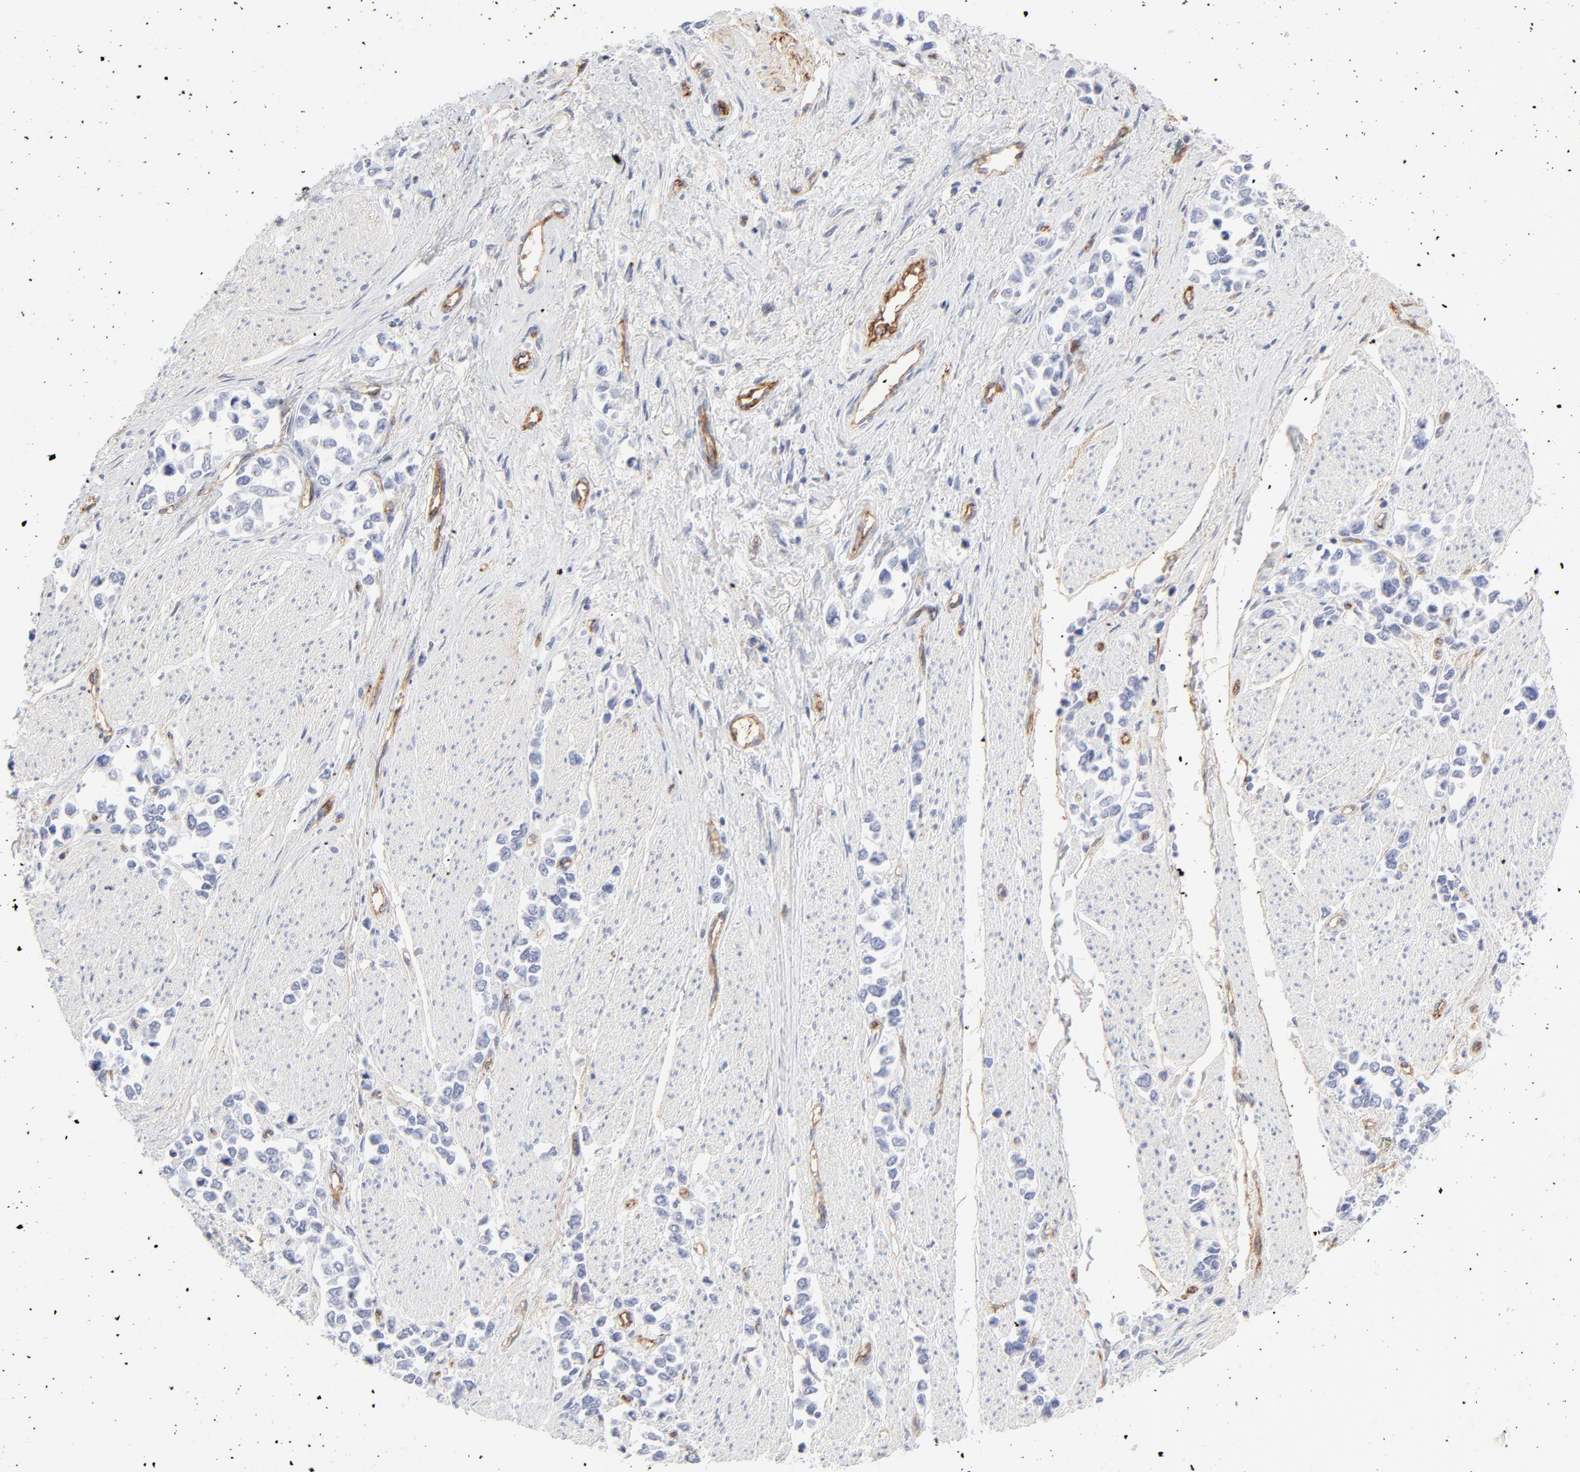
{"staining": {"intensity": "negative", "quantity": "none", "location": "none"}, "tissue": "stomach cancer", "cell_type": "Tumor cells", "image_type": "cancer", "snomed": [{"axis": "morphology", "description": "Adenocarcinoma, NOS"}, {"axis": "topography", "description": "Stomach, upper"}], "caption": "High power microscopy photomicrograph of an immunohistochemistry (IHC) micrograph of stomach cancer, revealing no significant expression in tumor cells.", "gene": "ITGA5", "patient": {"sex": "male", "age": 76}}